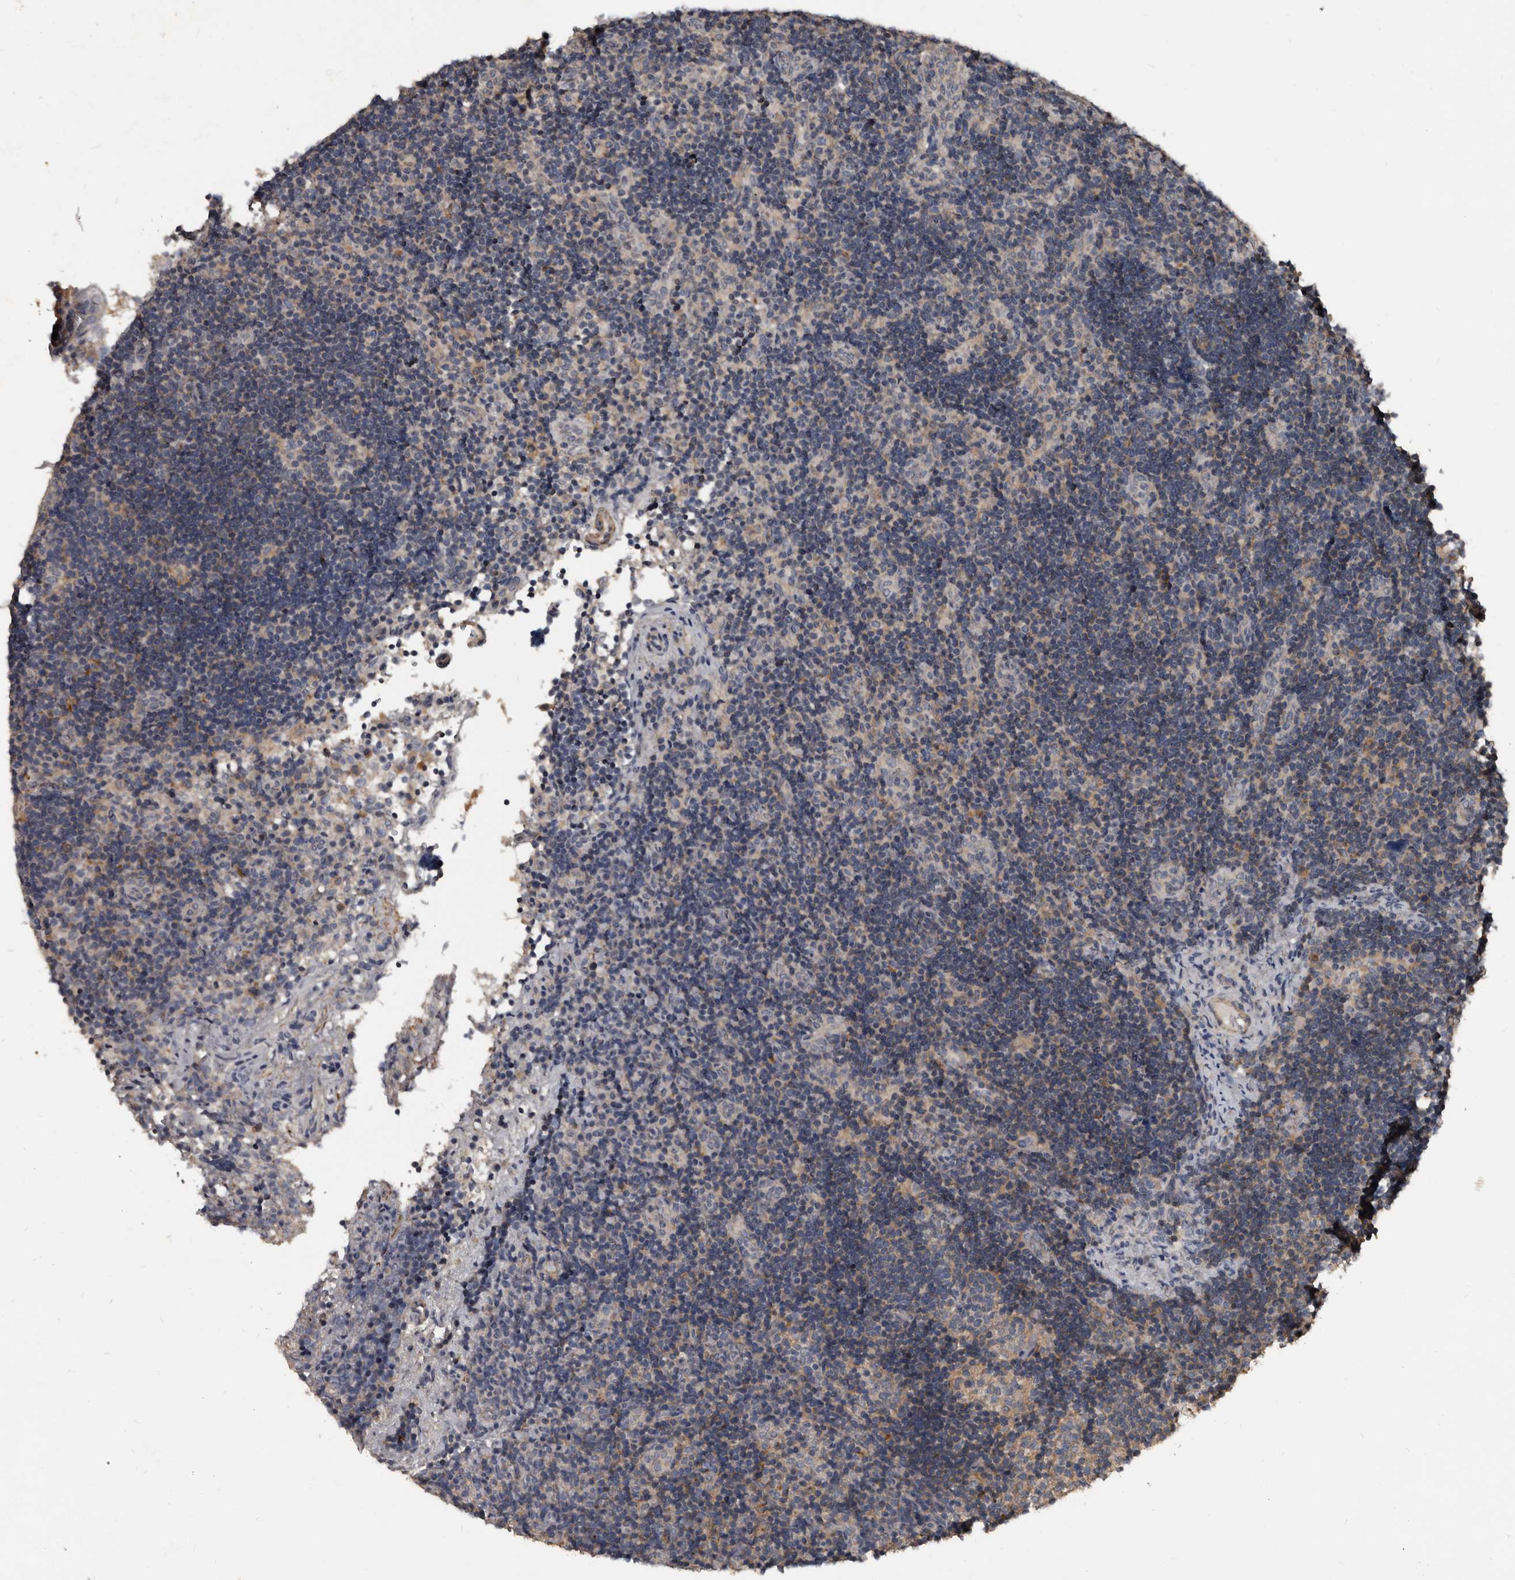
{"staining": {"intensity": "negative", "quantity": "none", "location": "none"}, "tissue": "lymph node", "cell_type": "Germinal center cells", "image_type": "normal", "snomed": [{"axis": "morphology", "description": "Normal tissue, NOS"}, {"axis": "topography", "description": "Lymph node"}], "caption": "Histopathology image shows no protein expression in germinal center cells of benign lymph node. (DAB (3,3'-diaminobenzidine) immunohistochemistry (IHC), high magnification).", "gene": "GREB1", "patient": {"sex": "female", "age": 22}}